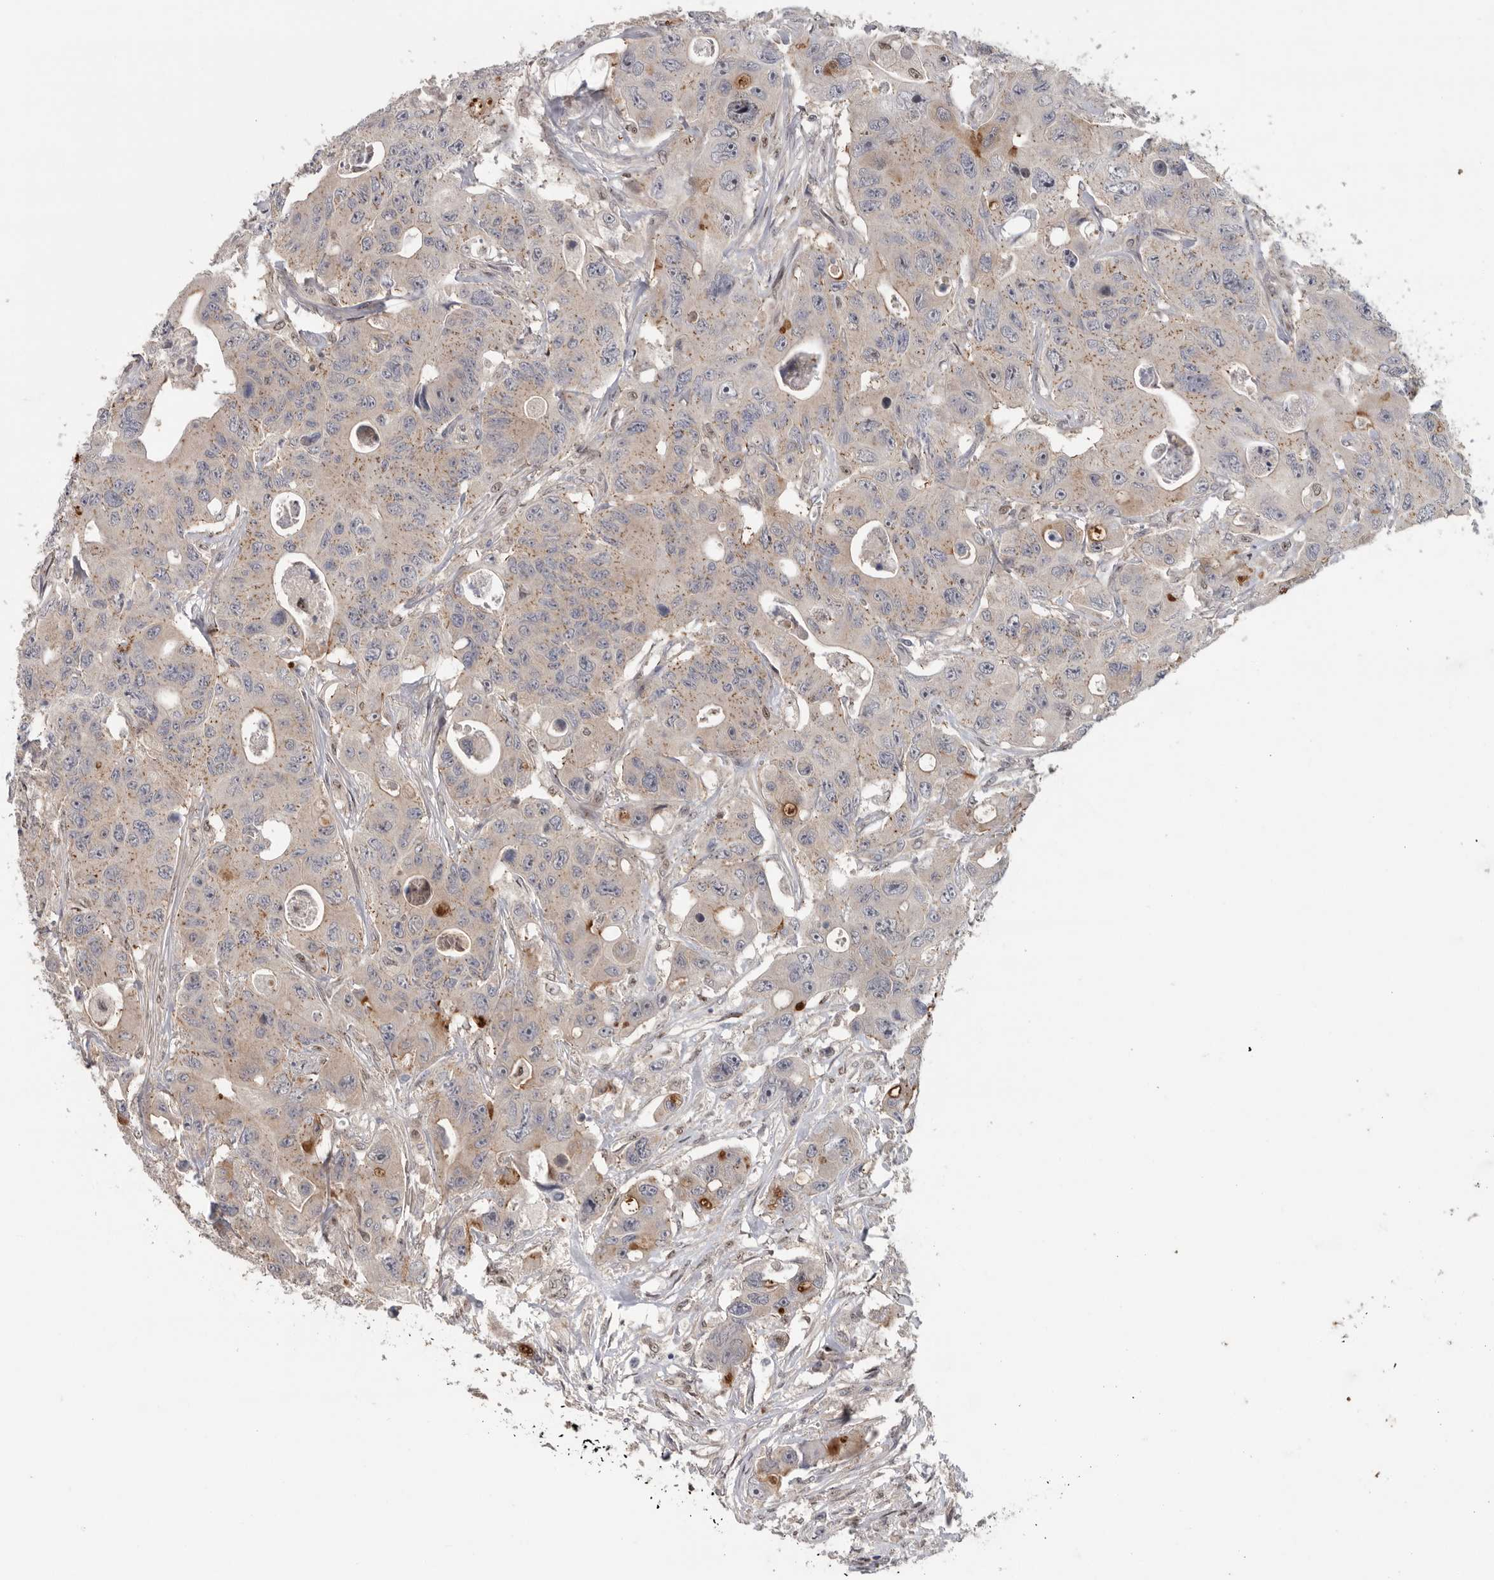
{"staining": {"intensity": "weak", "quantity": ">75%", "location": "cytoplasmic/membranous"}, "tissue": "colorectal cancer", "cell_type": "Tumor cells", "image_type": "cancer", "snomed": [{"axis": "morphology", "description": "Adenocarcinoma, NOS"}, {"axis": "topography", "description": "Colon"}], "caption": "The immunohistochemical stain highlights weak cytoplasmic/membranous positivity in tumor cells of adenocarcinoma (colorectal) tissue. Immunohistochemistry (ihc) stains the protein of interest in brown and the nuclei are stained blue.", "gene": "KLK5", "patient": {"sex": "female", "age": 46}}